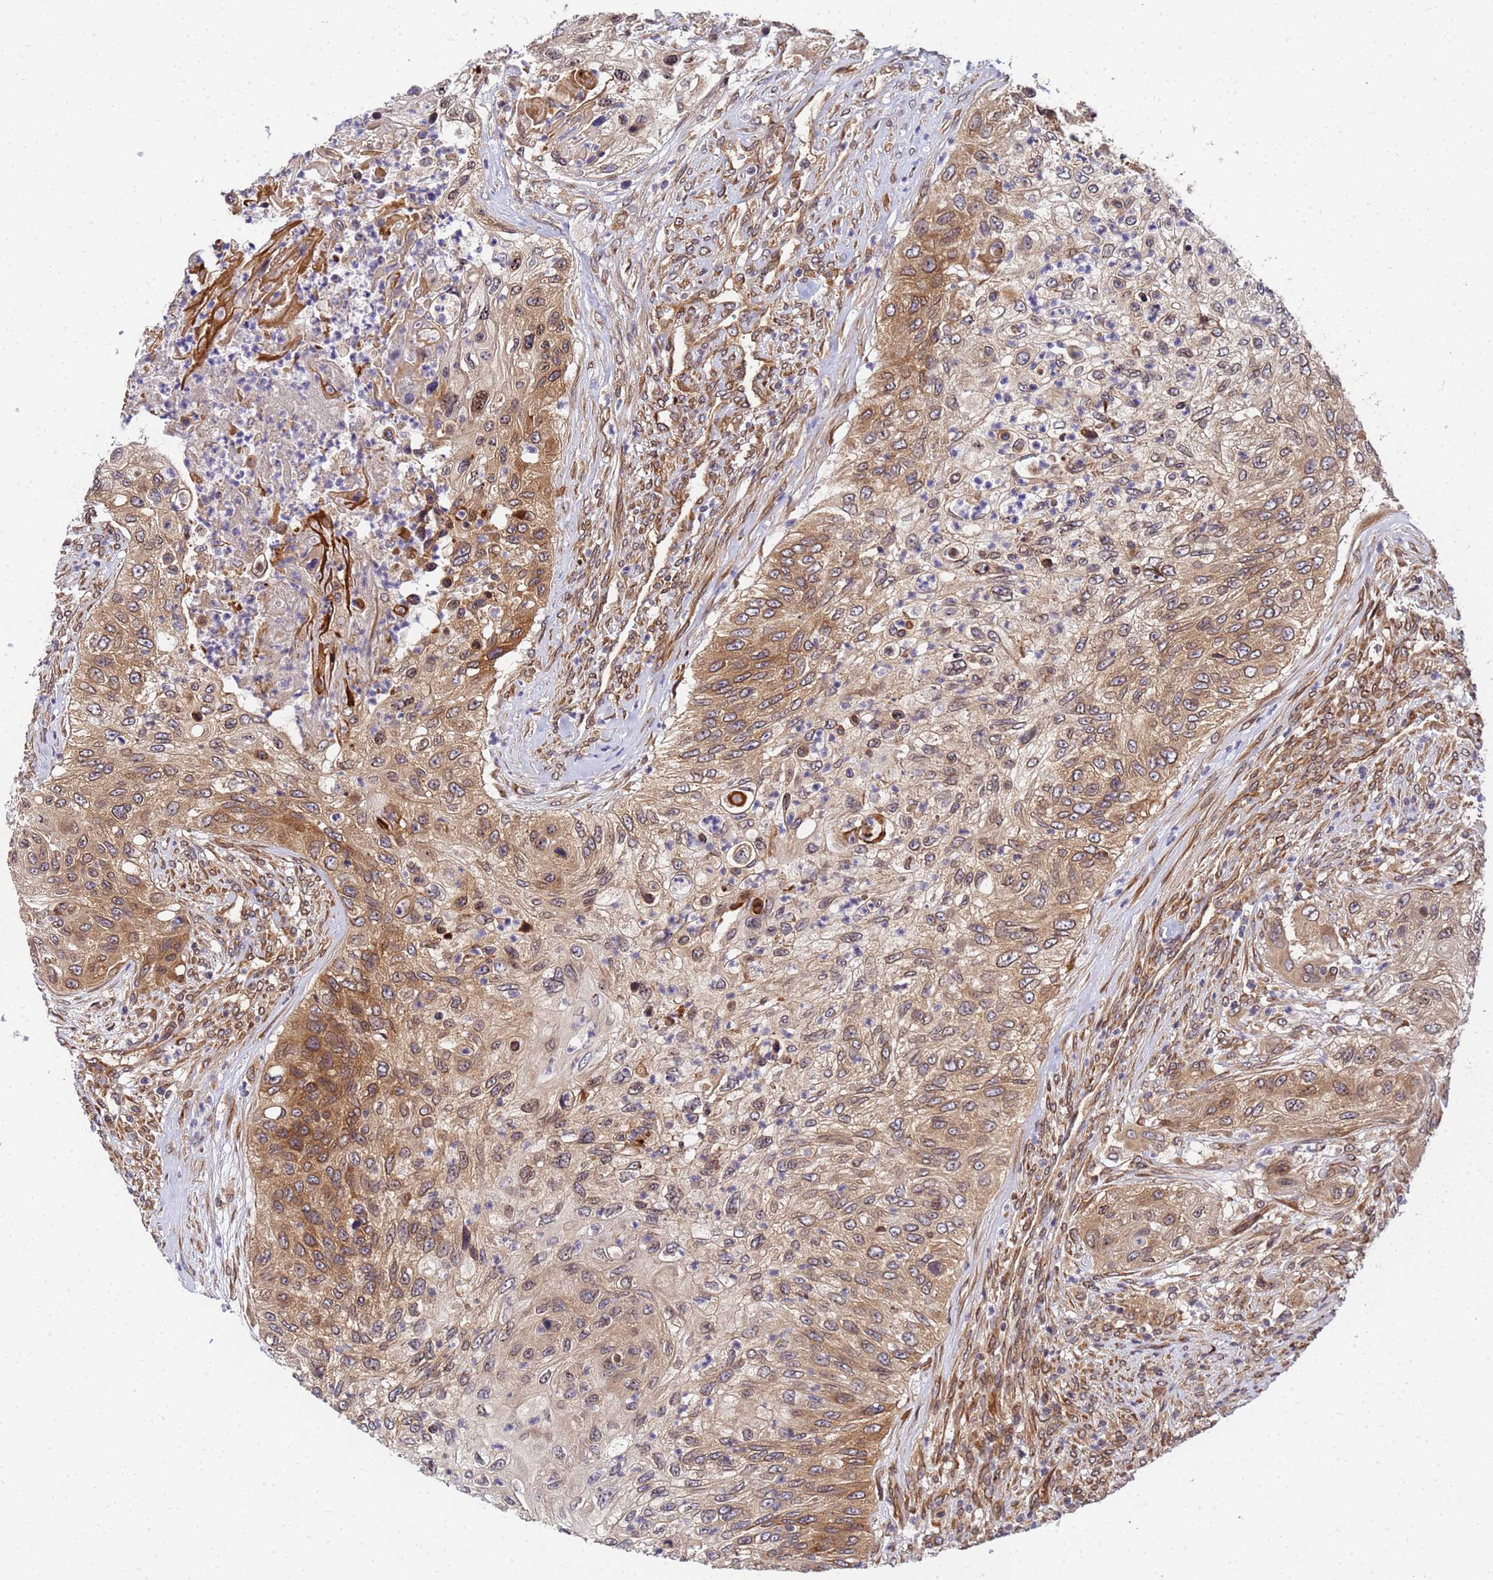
{"staining": {"intensity": "moderate", "quantity": ">75%", "location": "cytoplasmic/membranous,nuclear"}, "tissue": "urothelial cancer", "cell_type": "Tumor cells", "image_type": "cancer", "snomed": [{"axis": "morphology", "description": "Urothelial carcinoma, High grade"}, {"axis": "topography", "description": "Urinary bladder"}], "caption": "DAB (3,3'-diaminobenzidine) immunohistochemical staining of human urothelial carcinoma (high-grade) displays moderate cytoplasmic/membranous and nuclear protein expression in about >75% of tumor cells.", "gene": "UNC93B1", "patient": {"sex": "female", "age": 60}}